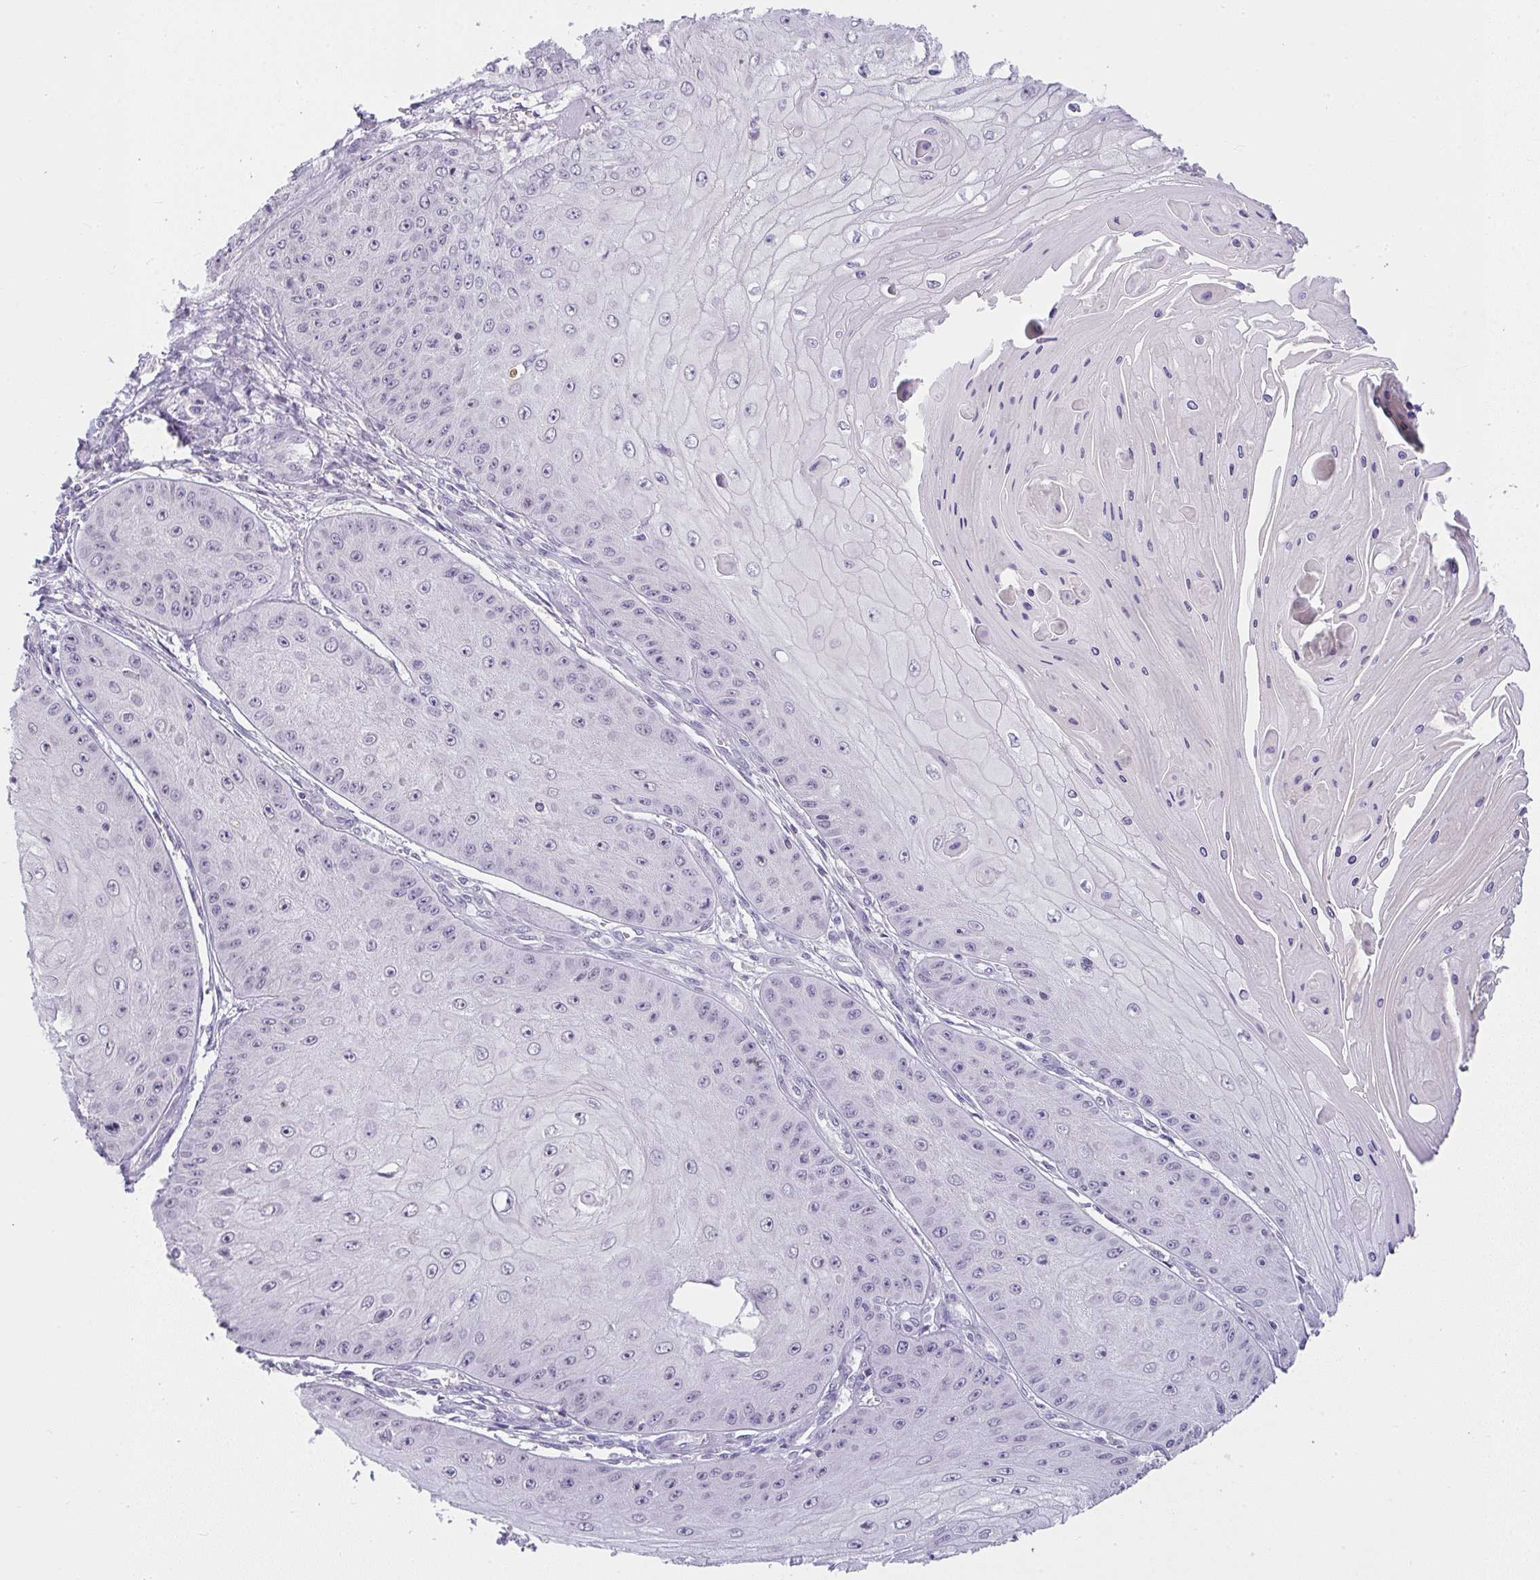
{"staining": {"intensity": "negative", "quantity": "none", "location": "none"}, "tissue": "skin cancer", "cell_type": "Tumor cells", "image_type": "cancer", "snomed": [{"axis": "morphology", "description": "Squamous cell carcinoma, NOS"}, {"axis": "topography", "description": "Skin"}], "caption": "The photomicrograph exhibits no staining of tumor cells in skin cancer (squamous cell carcinoma).", "gene": "CACNA1S", "patient": {"sex": "male", "age": 70}}